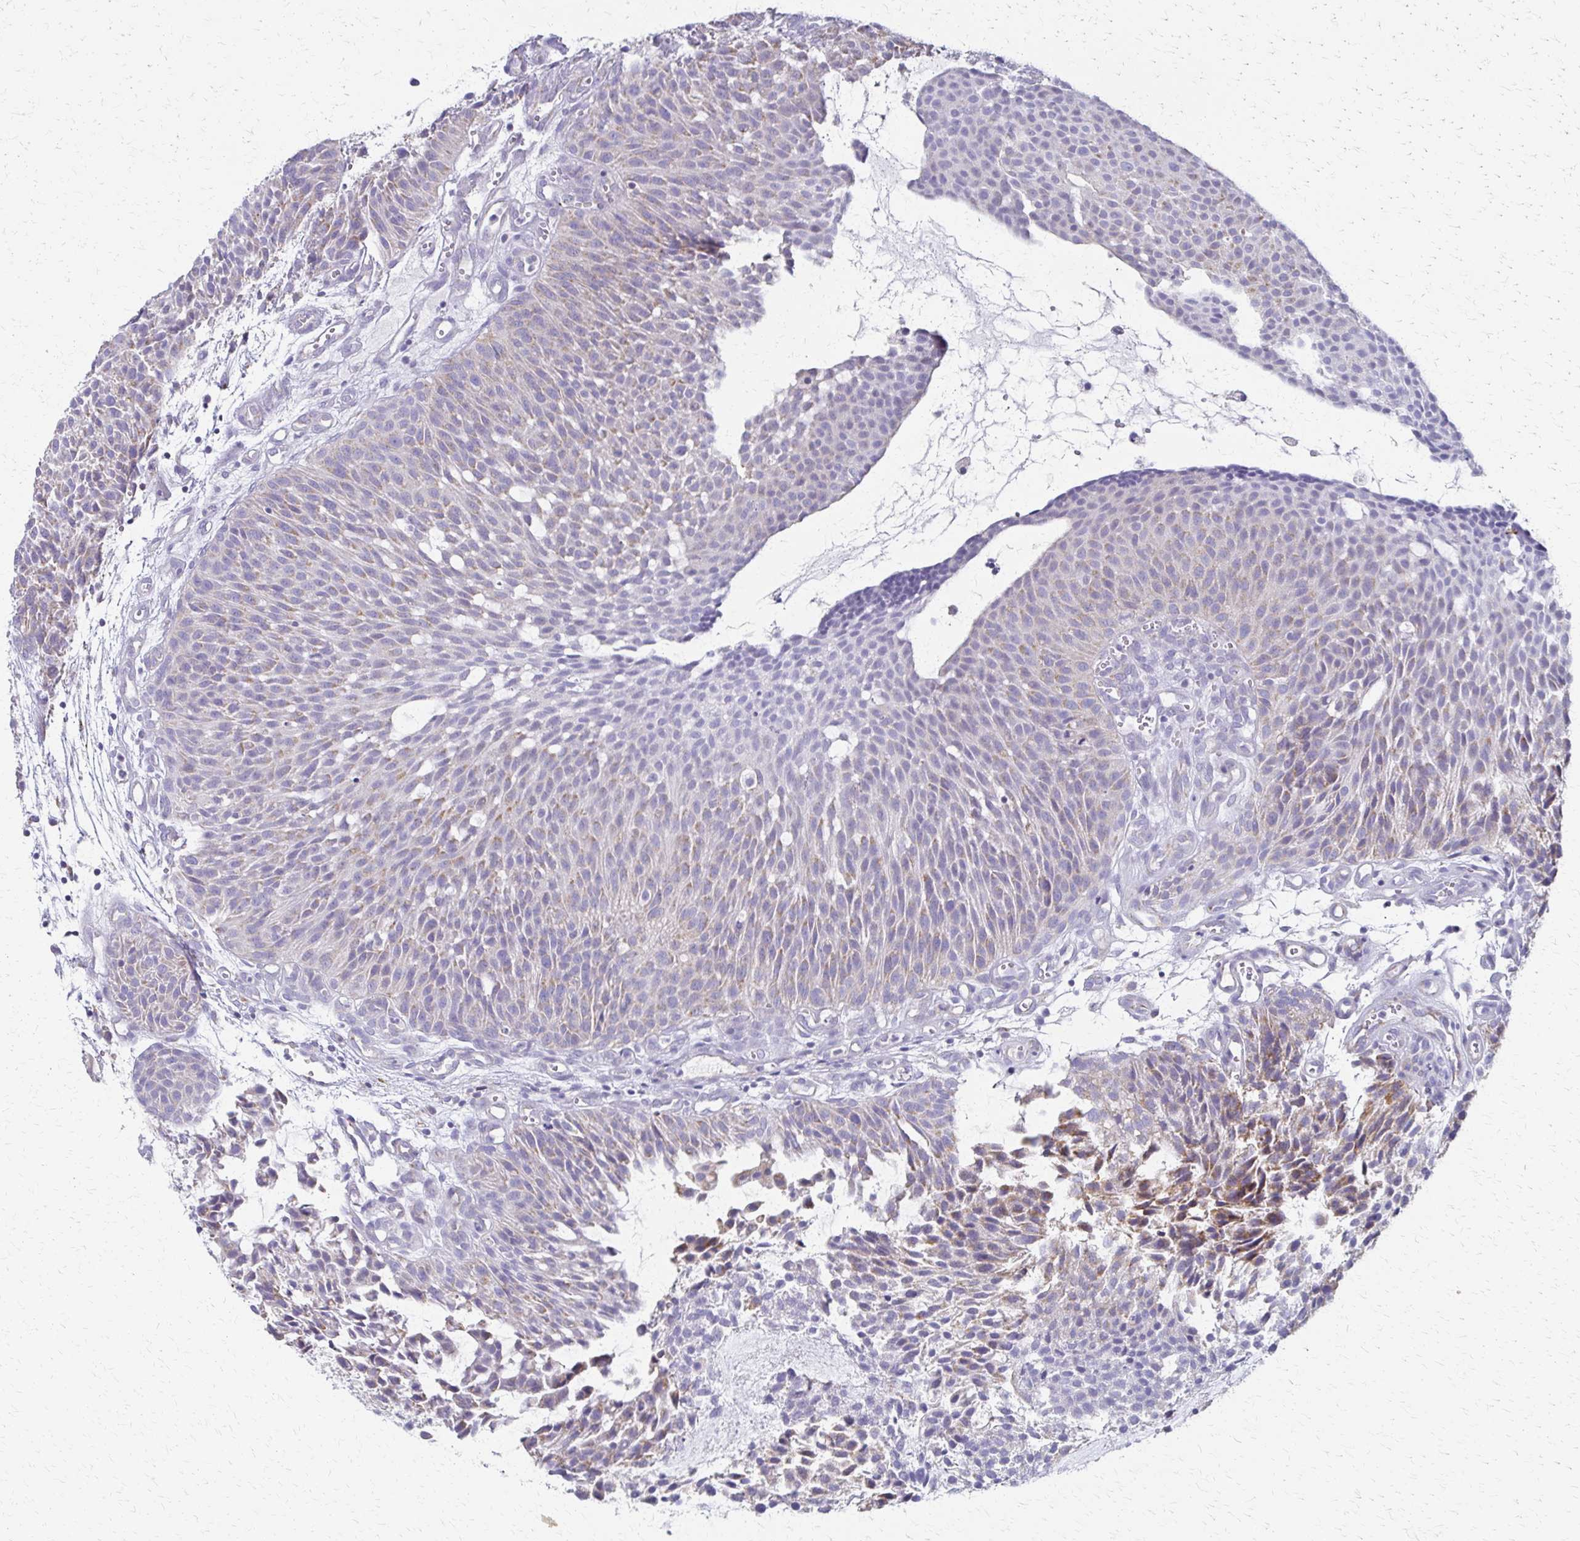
{"staining": {"intensity": "moderate", "quantity": "25%-75%", "location": "cytoplasmic/membranous"}, "tissue": "urothelial cancer", "cell_type": "Tumor cells", "image_type": "cancer", "snomed": [{"axis": "morphology", "description": "Urothelial carcinoma, NOS"}, {"axis": "topography", "description": "Urinary bladder"}], "caption": "A photomicrograph of human transitional cell carcinoma stained for a protein exhibits moderate cytoplasmic/membranous brown staining in tumor cells.", "gene": "ZSCAN5B", "patient": {"sex": "male", "age": 84}}